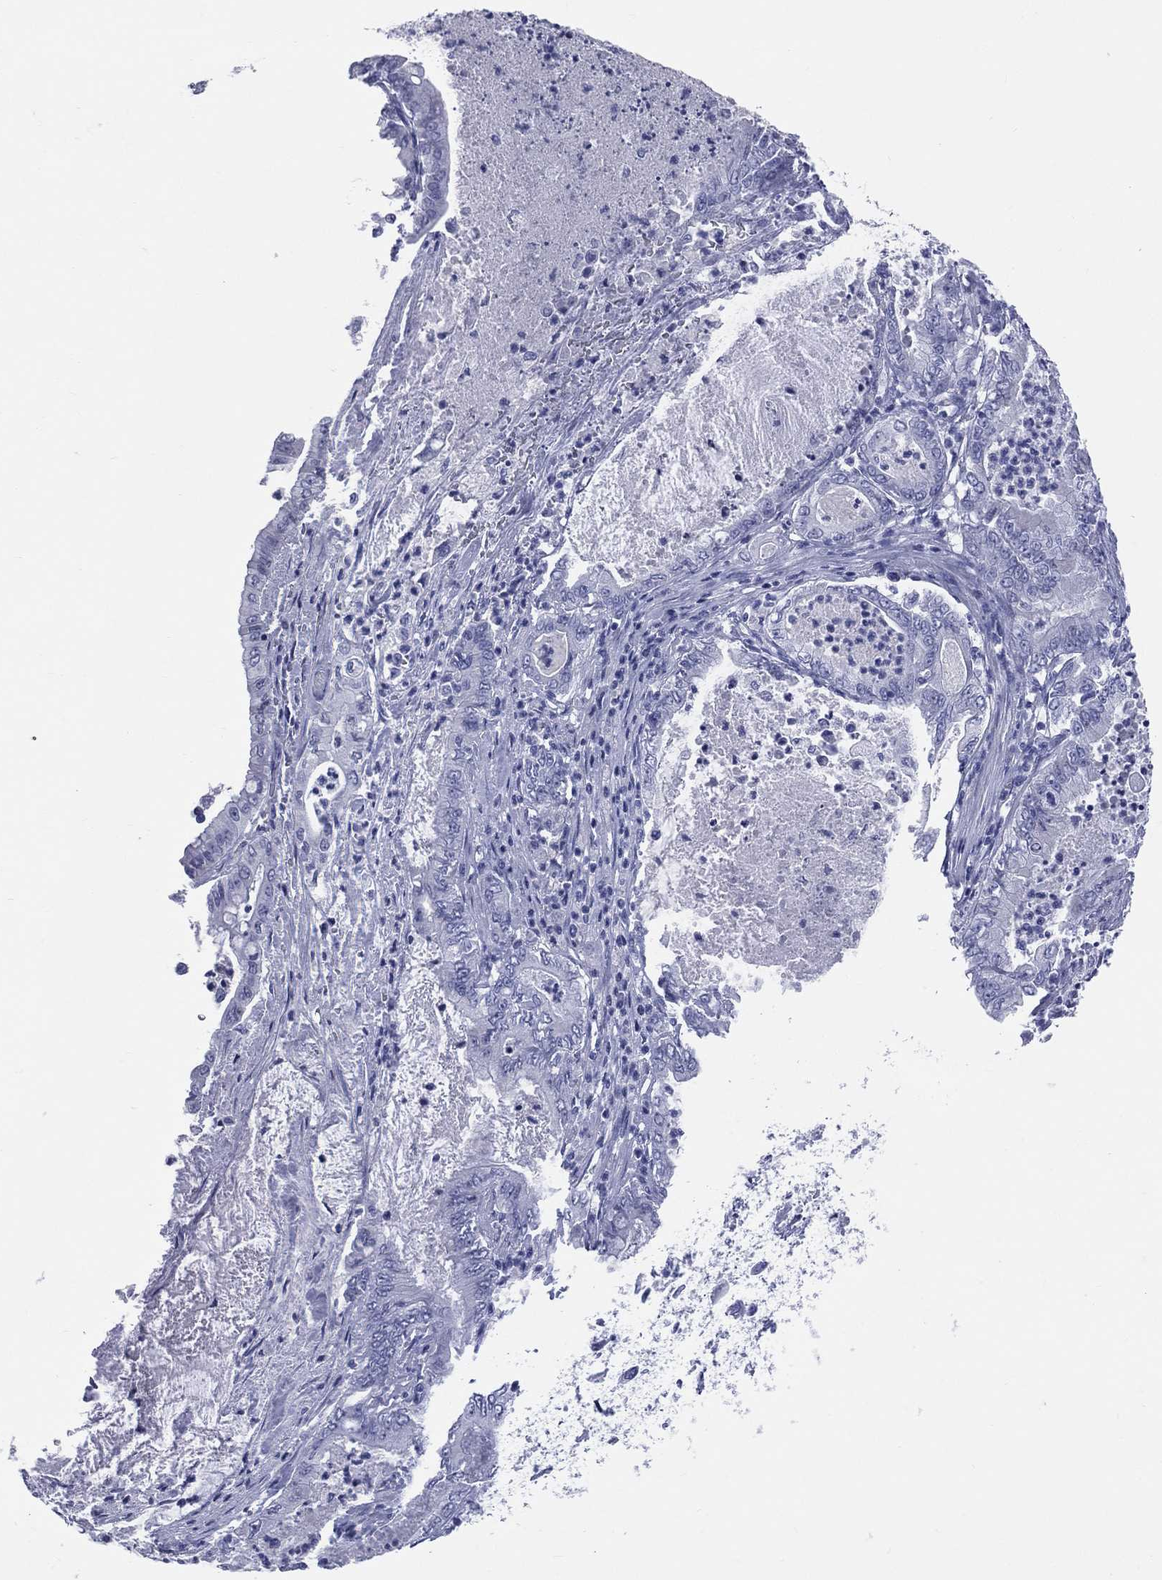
{"staining": {"intensity": "negative", "quantity": "none", "location": "none"}, "tissue": "pancreatic cancer", "cell_type": "Tumor cells", "image_type": "cancer", "snomed": [{"axis": "morphology", "description": "Adenocarcinoma, NOS"}, {"axis": "topography", "description": "Pancreas"}], "caption": "Protein analysis of pancreatic cancer shows no significant expression in tumor cells.", "gene": "CYLC1", "patient": {"sex": "male", "age": 71}}